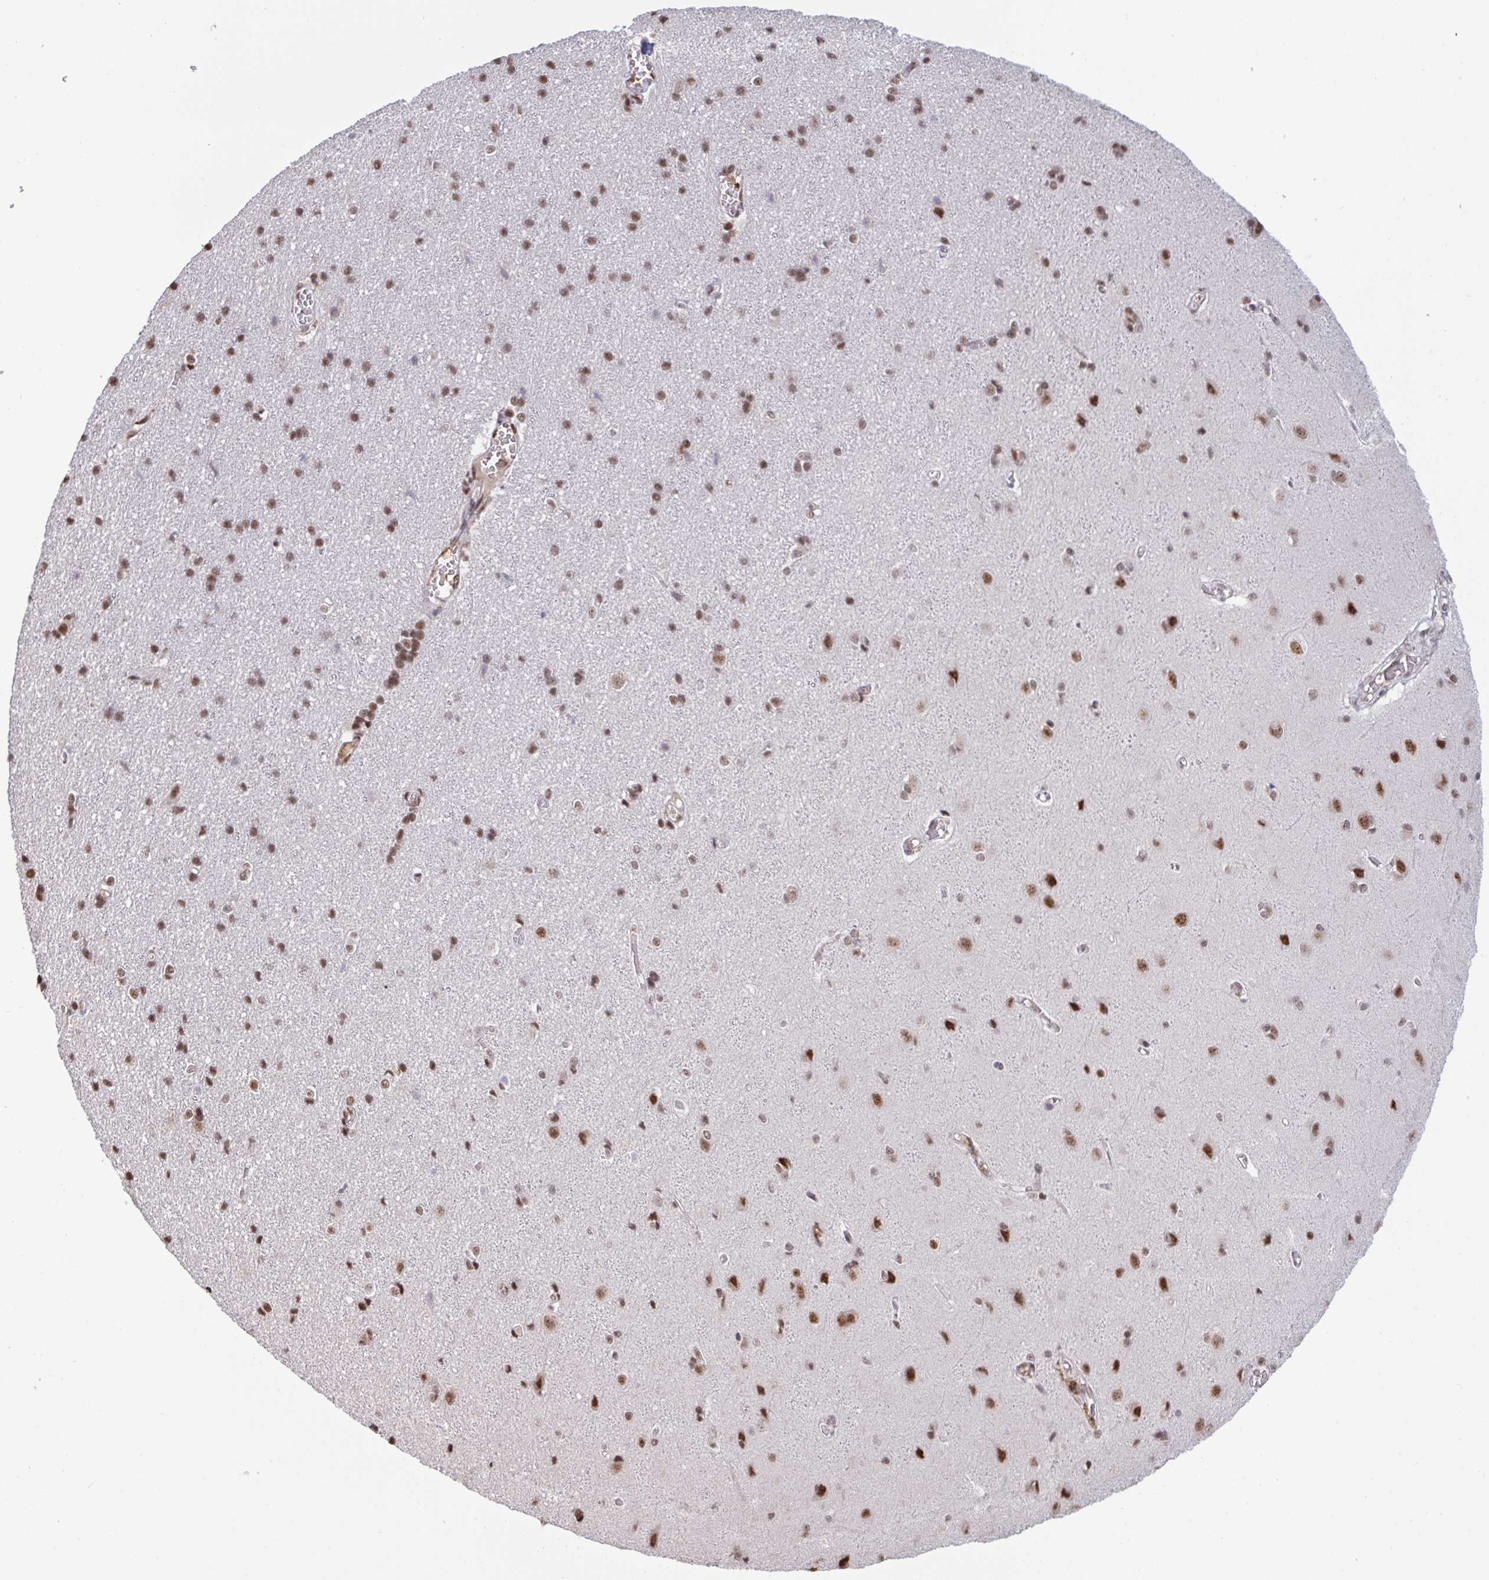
{"staining": {"intensity": "moderate", "quantity": ">75%", "location": "nuclear"}, "tissue": "cerebral cortex", "cell_type": "Endothelial cells", "image_type": "normal", "snomed": [{"axis": "morphology", "description": "Normal tissue, NOS"}, {"axis": "topography", "description": "Cerebral cortex"}], "caption": "IHC of normal human cerebral cortex shows medium levels of moderate nuclear positivity in approximately >75% of endothelial cells.", "gene": "PUF60", "patient": {"sex": "male", "age": 37}}